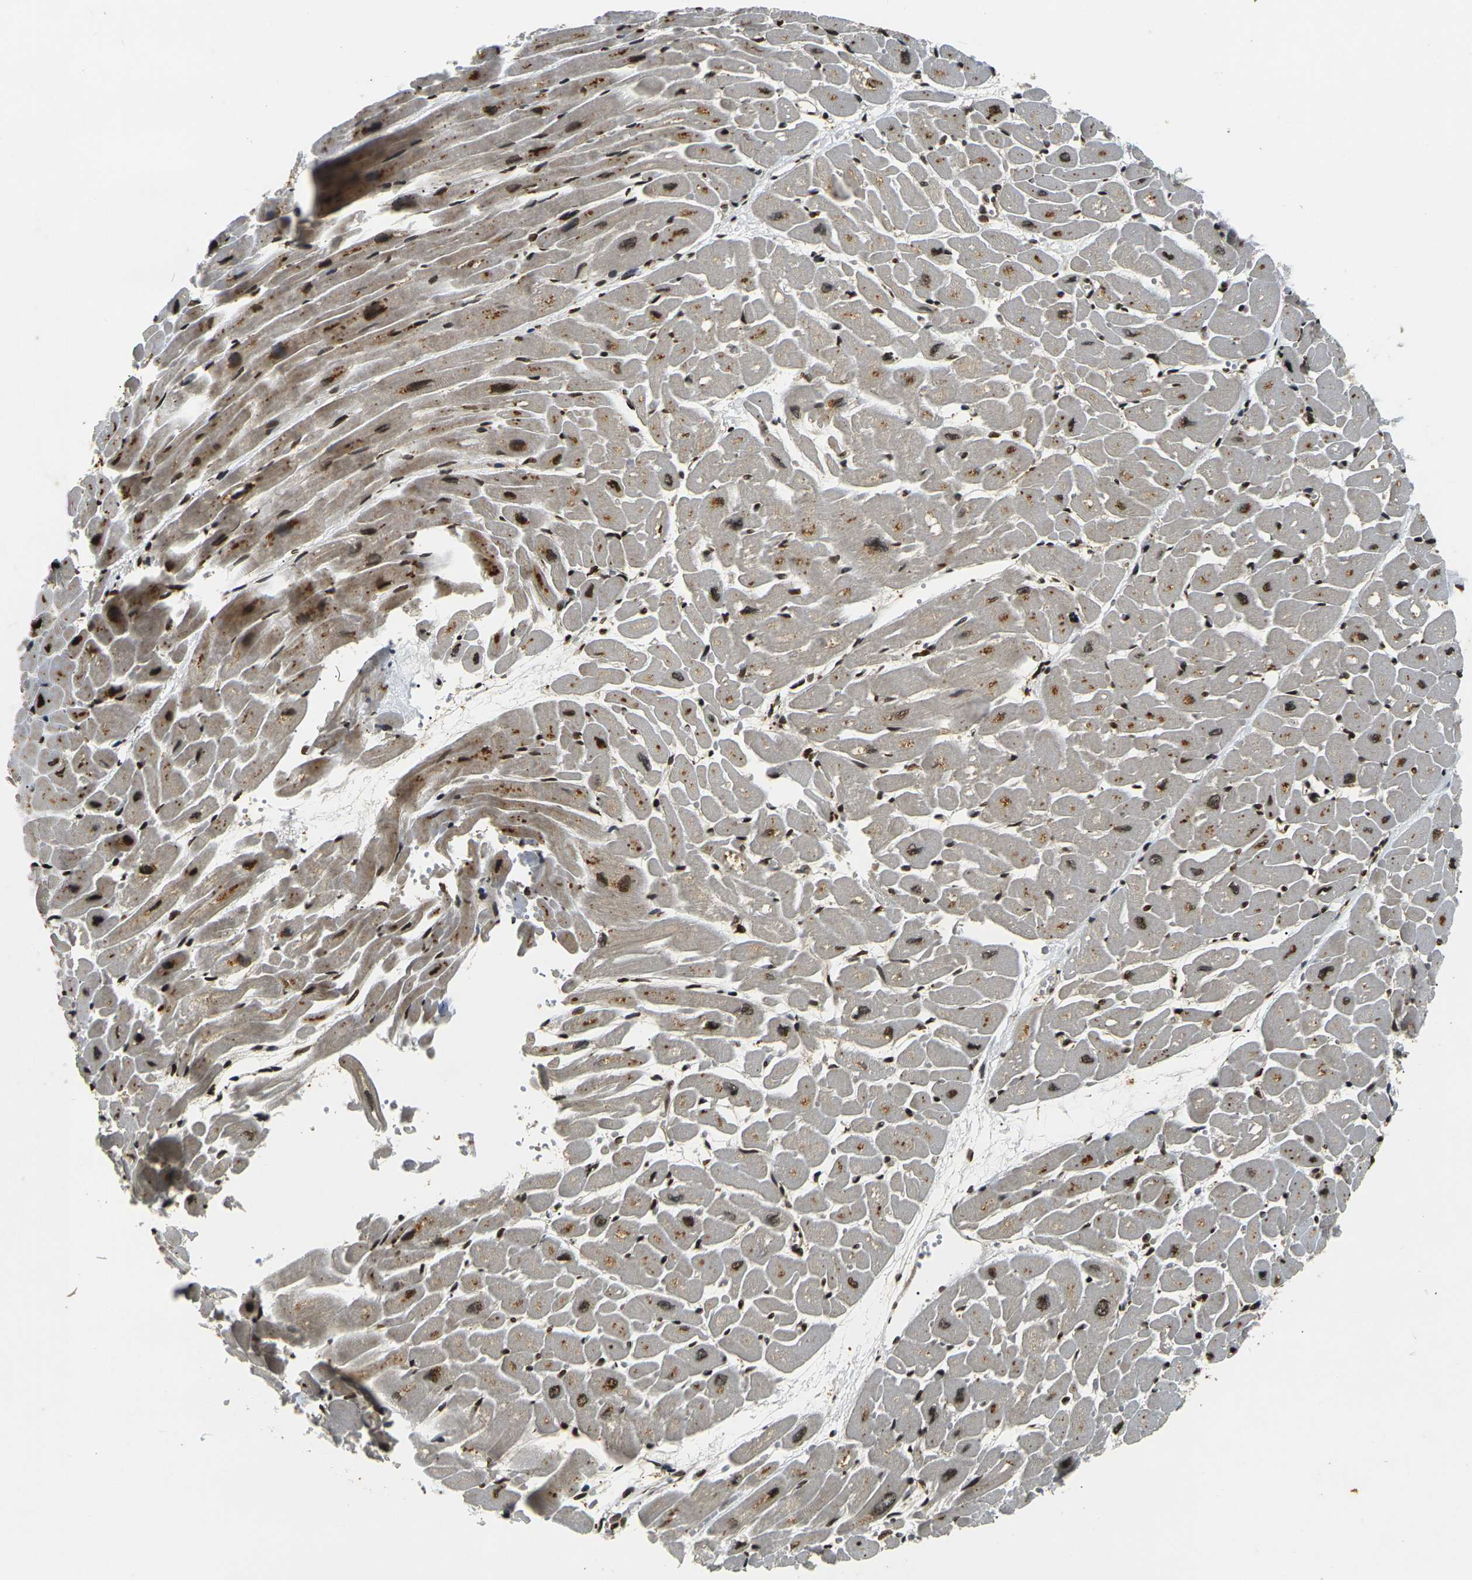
{"staining": {"intensity": "moderate", "quantity": ">75%", "location": "cytoplasmic/membranous,nuclear"}, "tissue": "heart muscle", "cell_type": "Cardiomyocytes", "image_type": "normal", "snomed": [{"axis": "morphology", "description": "Normal tissue, NOS"}, {"axis": "topography", "description": "Heart"}], "caption": "A photomicrograph of human heart muscle stained for a protein exhibits moderate cytoplasmic/membranous,nuclear brown staining in cardiomyocytes. (DAB IHC with brightfield microscopy, high magnification).", "gene": "ACTL6A", "patient": {"sex": "male", "age": 45}}